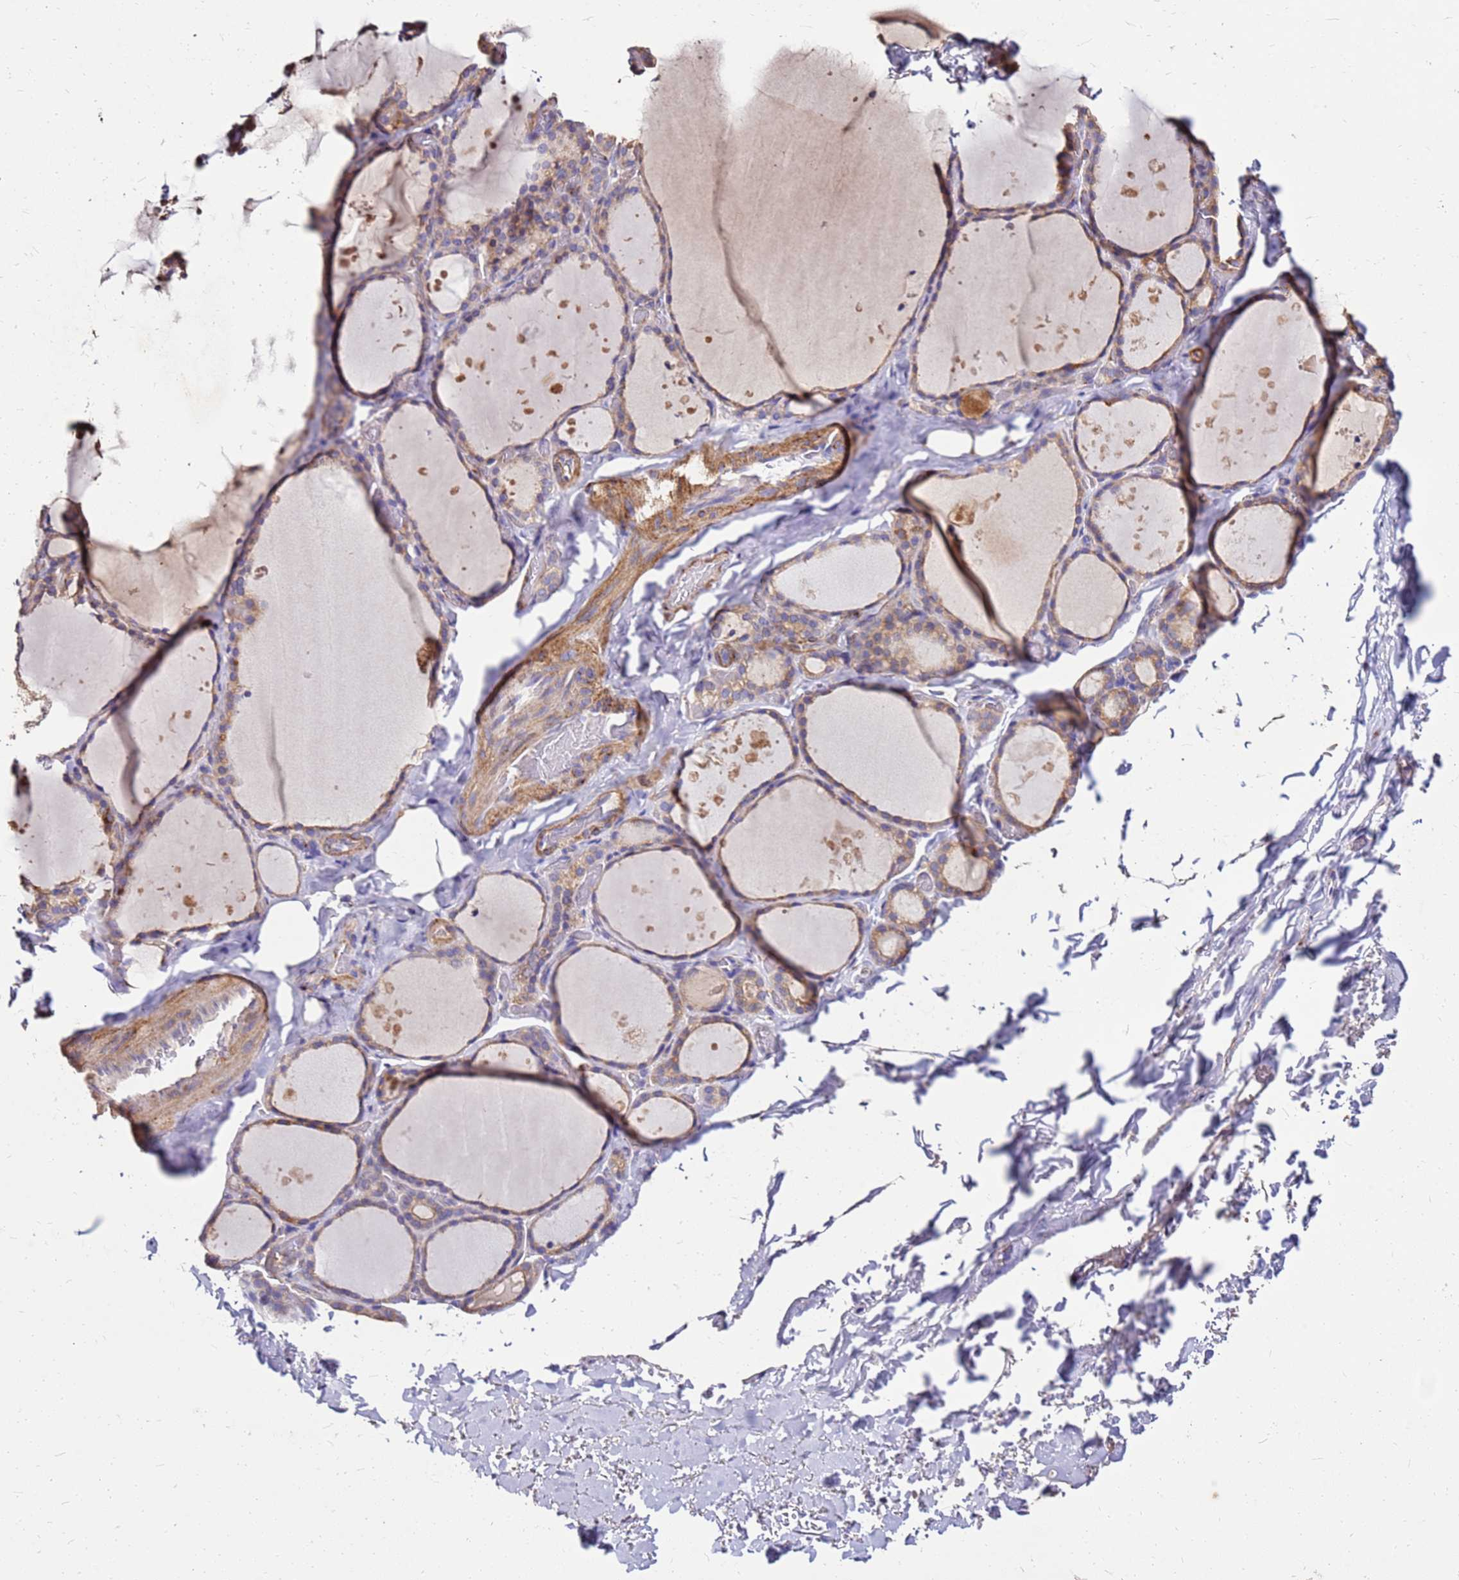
{"staining": {"intensity": "moderate", "quantity": "25%-75%", "location": "cytoplasmic/membranous"}, "tissue": "thyroid gland", "cell_type": "Glandular cells", "image_type": "normal", "snomed": [{"axis": "morphology", "description": "Normal tissue, NOS"}, {"axis": "topography", "description": "Thyroid gland"}], "caption": "Moderate cytoplasmic/membranous expression is appreciated in approximately 25%-75% of glandular cells in benign thyroid gland.", "gene": "EXD3", "patient": {"sex": "female", "age": 44}}